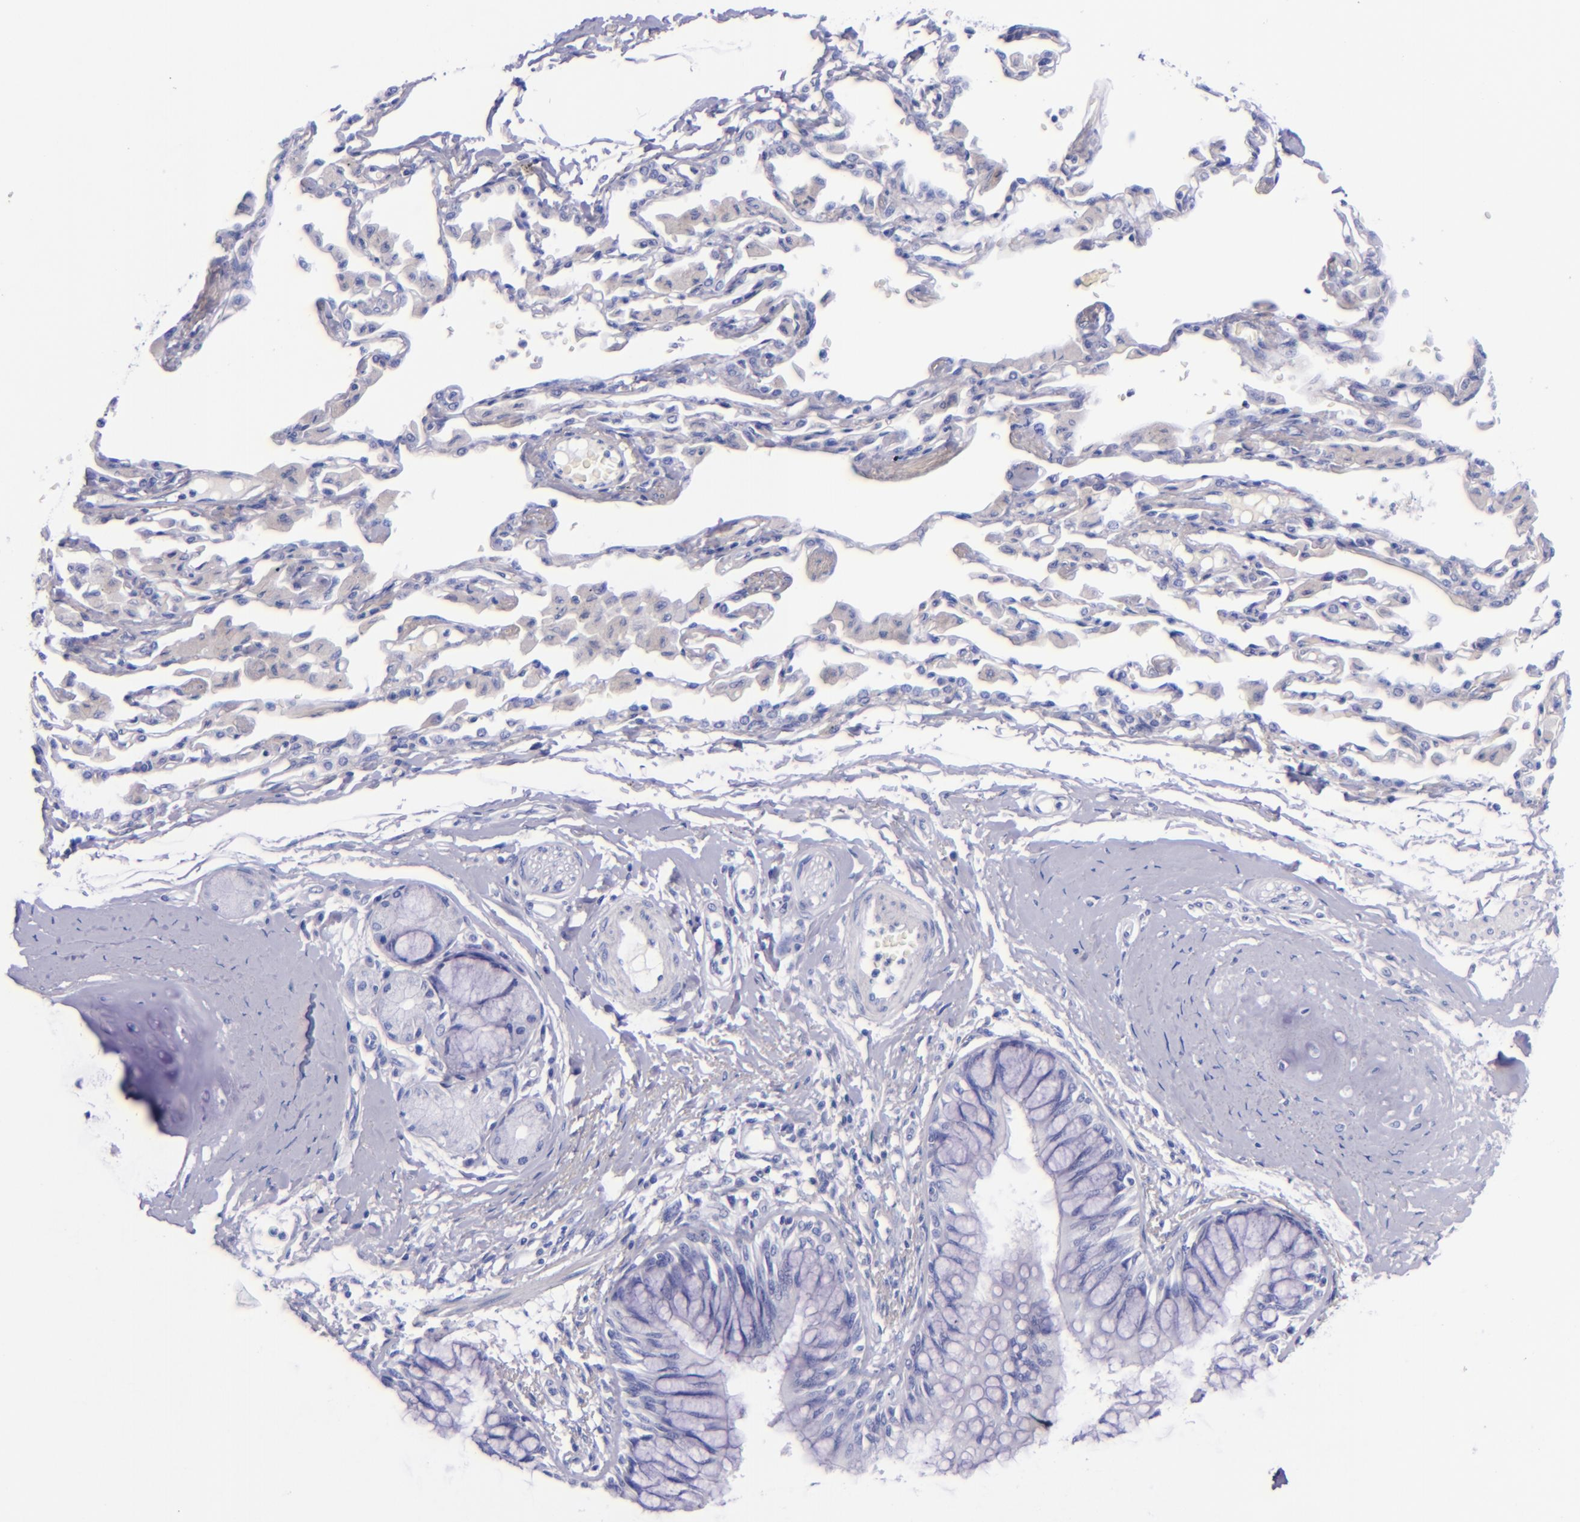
{"staining": {"intensity": "negative", "quantity": "none", "location": "none"}, "tissue": "bronchus", "cell_type": "Respiratory epithelial cells", "image_type": "normal", "snomed": [{"axis": "morphology", "description": "Normal tissue, NOS"}, {"axis": "topography", "description": "Cartilage tissue"}, {"axis": "topography", "description": "Bronchus"}, {"axis": "topography", "description": "Lung"}, {"axis": "topography", "description": "Peripheral nerve tissue"}], "caption": "A micrograph of human bronchus is negative for staining in respiratory epithelial cells.", "gene": "LAG3", "patient": {"sex": "female", "age": 49}}